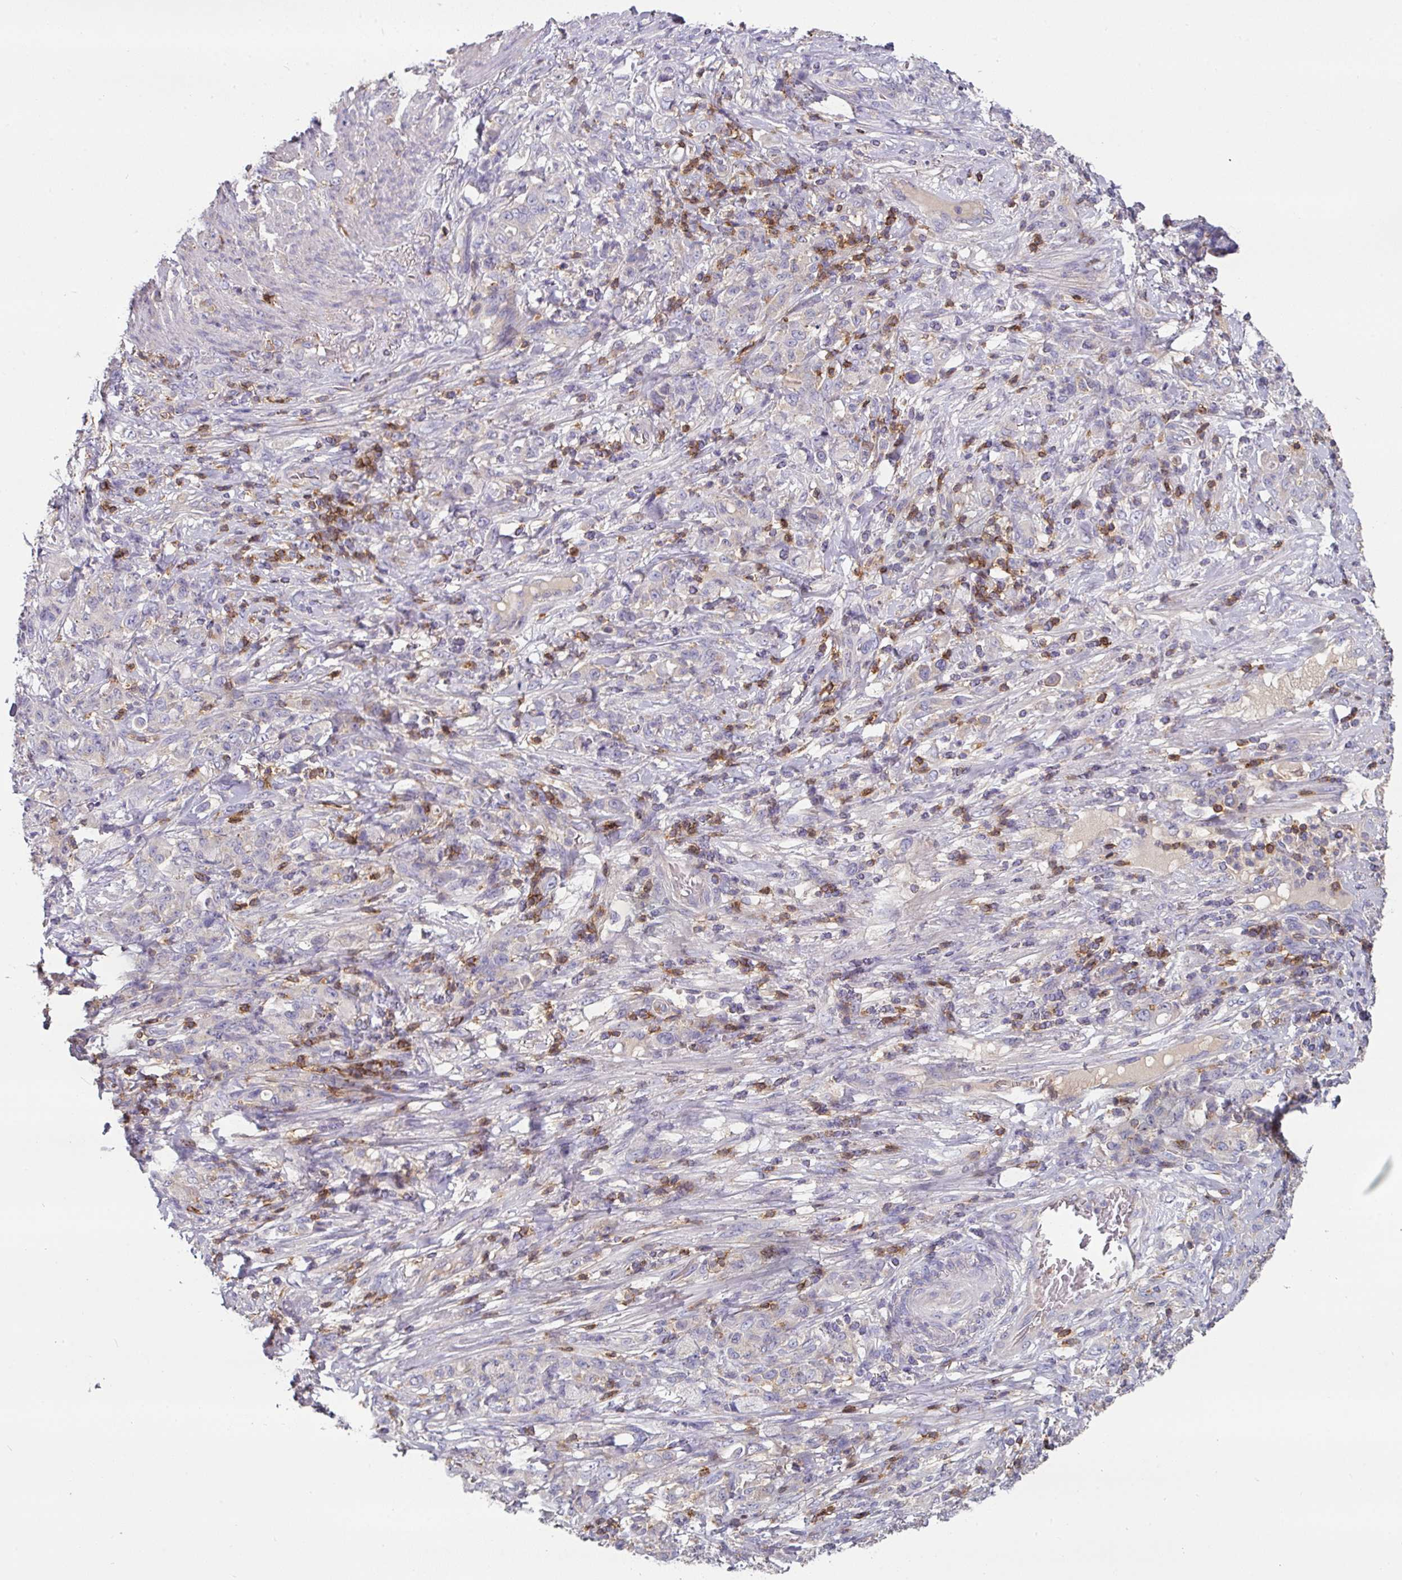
{"staining": {"intensity": "negative", "quantity": "none", "location": "none"}, "tissue": "stomach cancer", "cell_type": "Tumor cells", "image_type": "cancer", "snomed": [{"axis": "morphology", "description": "Adenocarcinoma, NOS"}, {"axis": "topography", "description": "Stomach"}], "caption": "The micrograph reveals no staining of tumor cells in stomach adenocarcinoma.", "gene": "CD3G", "patient": {"sex": "female", "age": 79}}